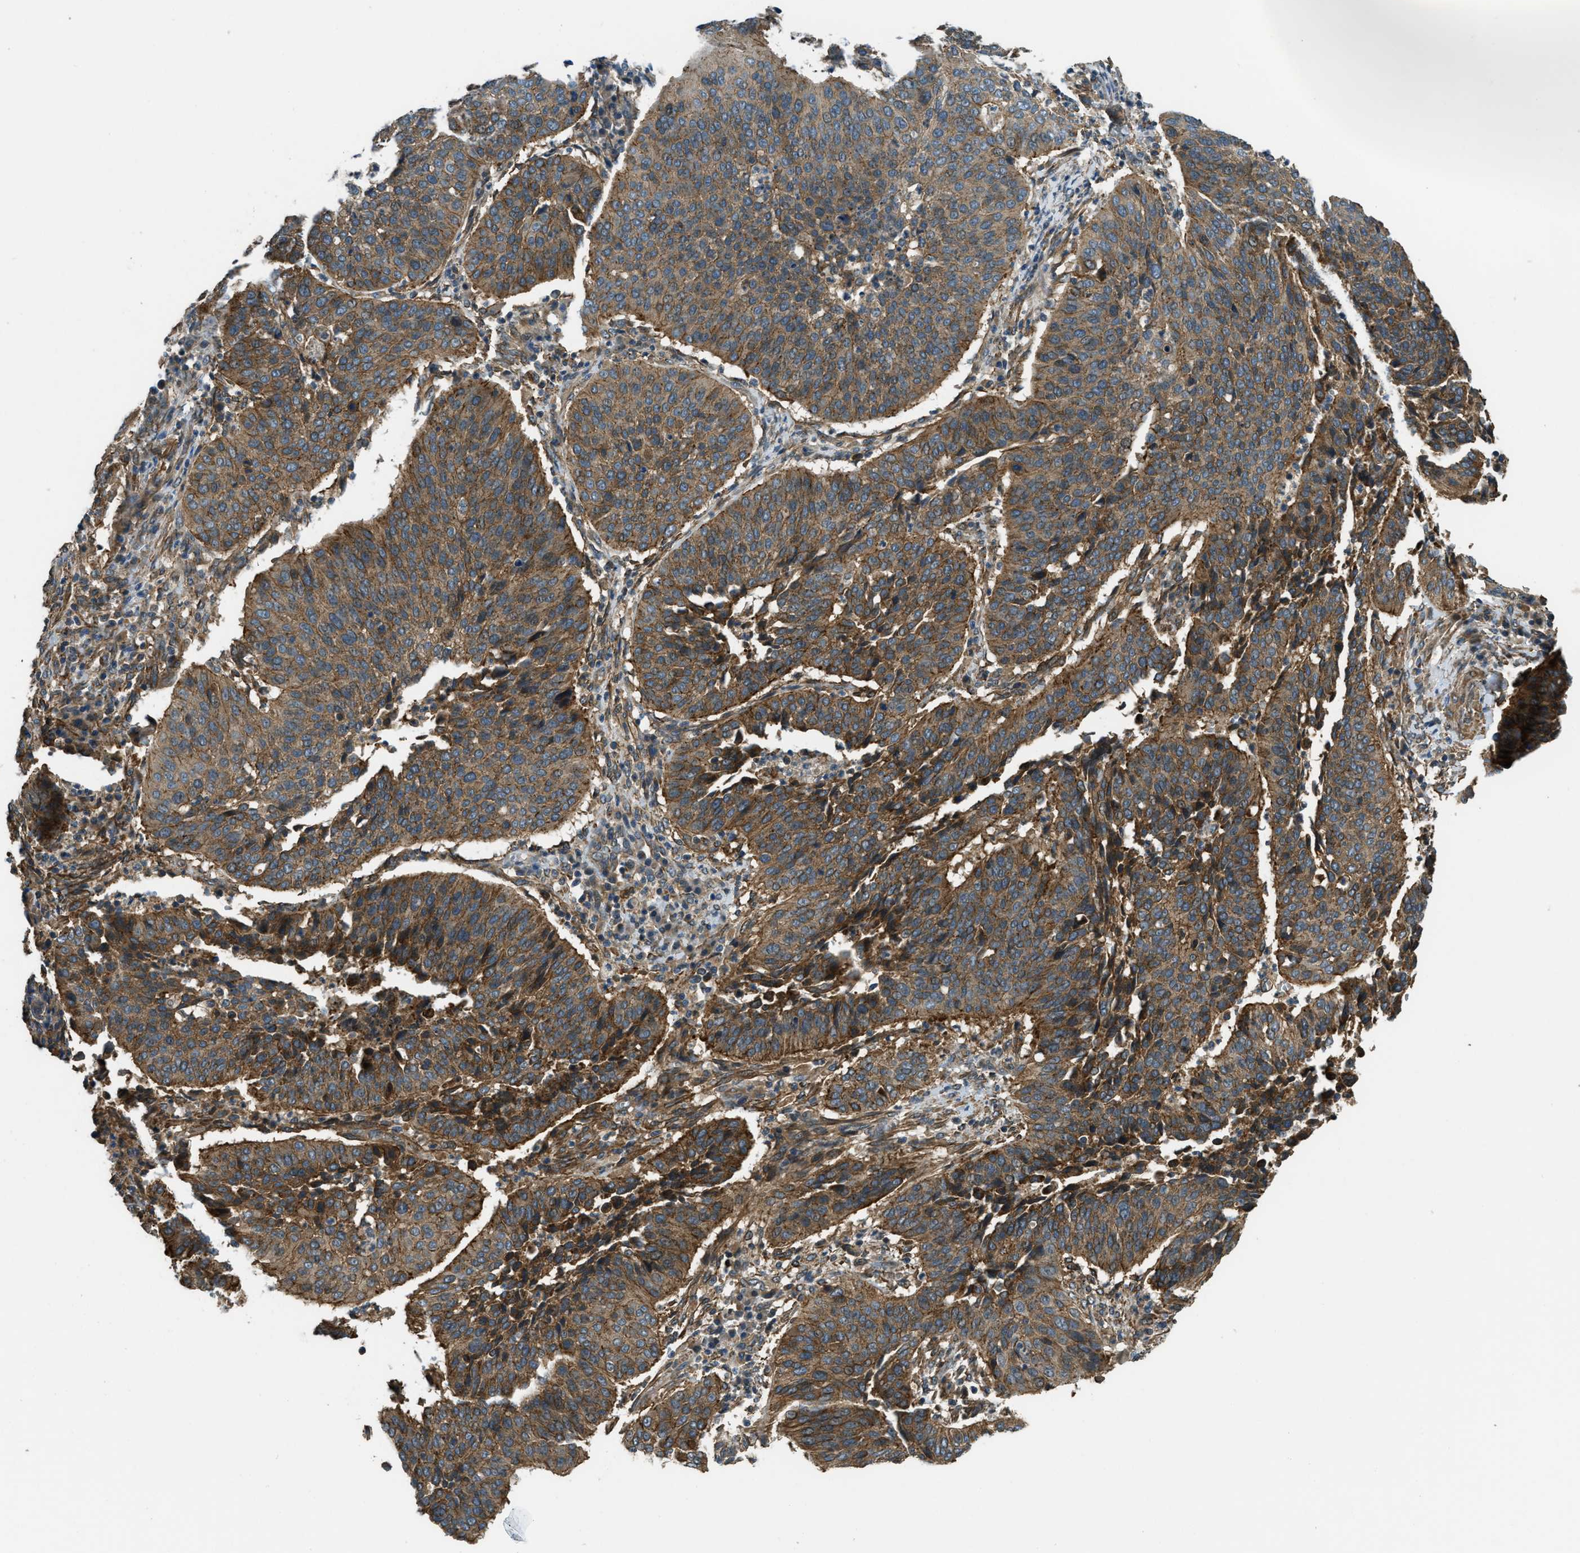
{"staining": {"intensity": "moderate", "quantity": ">75%", "location": "cytoplasmic/membranous"}, "tissue": "cervical cancer", "cell_type": "Tumor cells", "image_type": "cancer", "snomed": [{"axis": "morphology", "description": "Normal tissue, NOS"}, {"axis": "morphology", "description": "Squamous cell carcinoma, NOS"}, {"axis": "topography", "description": "Cervix"}], "caption": "Immunohistochemical staining of cervical squamous cell carcinoma reveals medium levels of moderate cytoplasmic/membranous positivity in about >75% of tumor cells.", "gene": "CGN", "patient": {"sex": "female", "age": 39}}